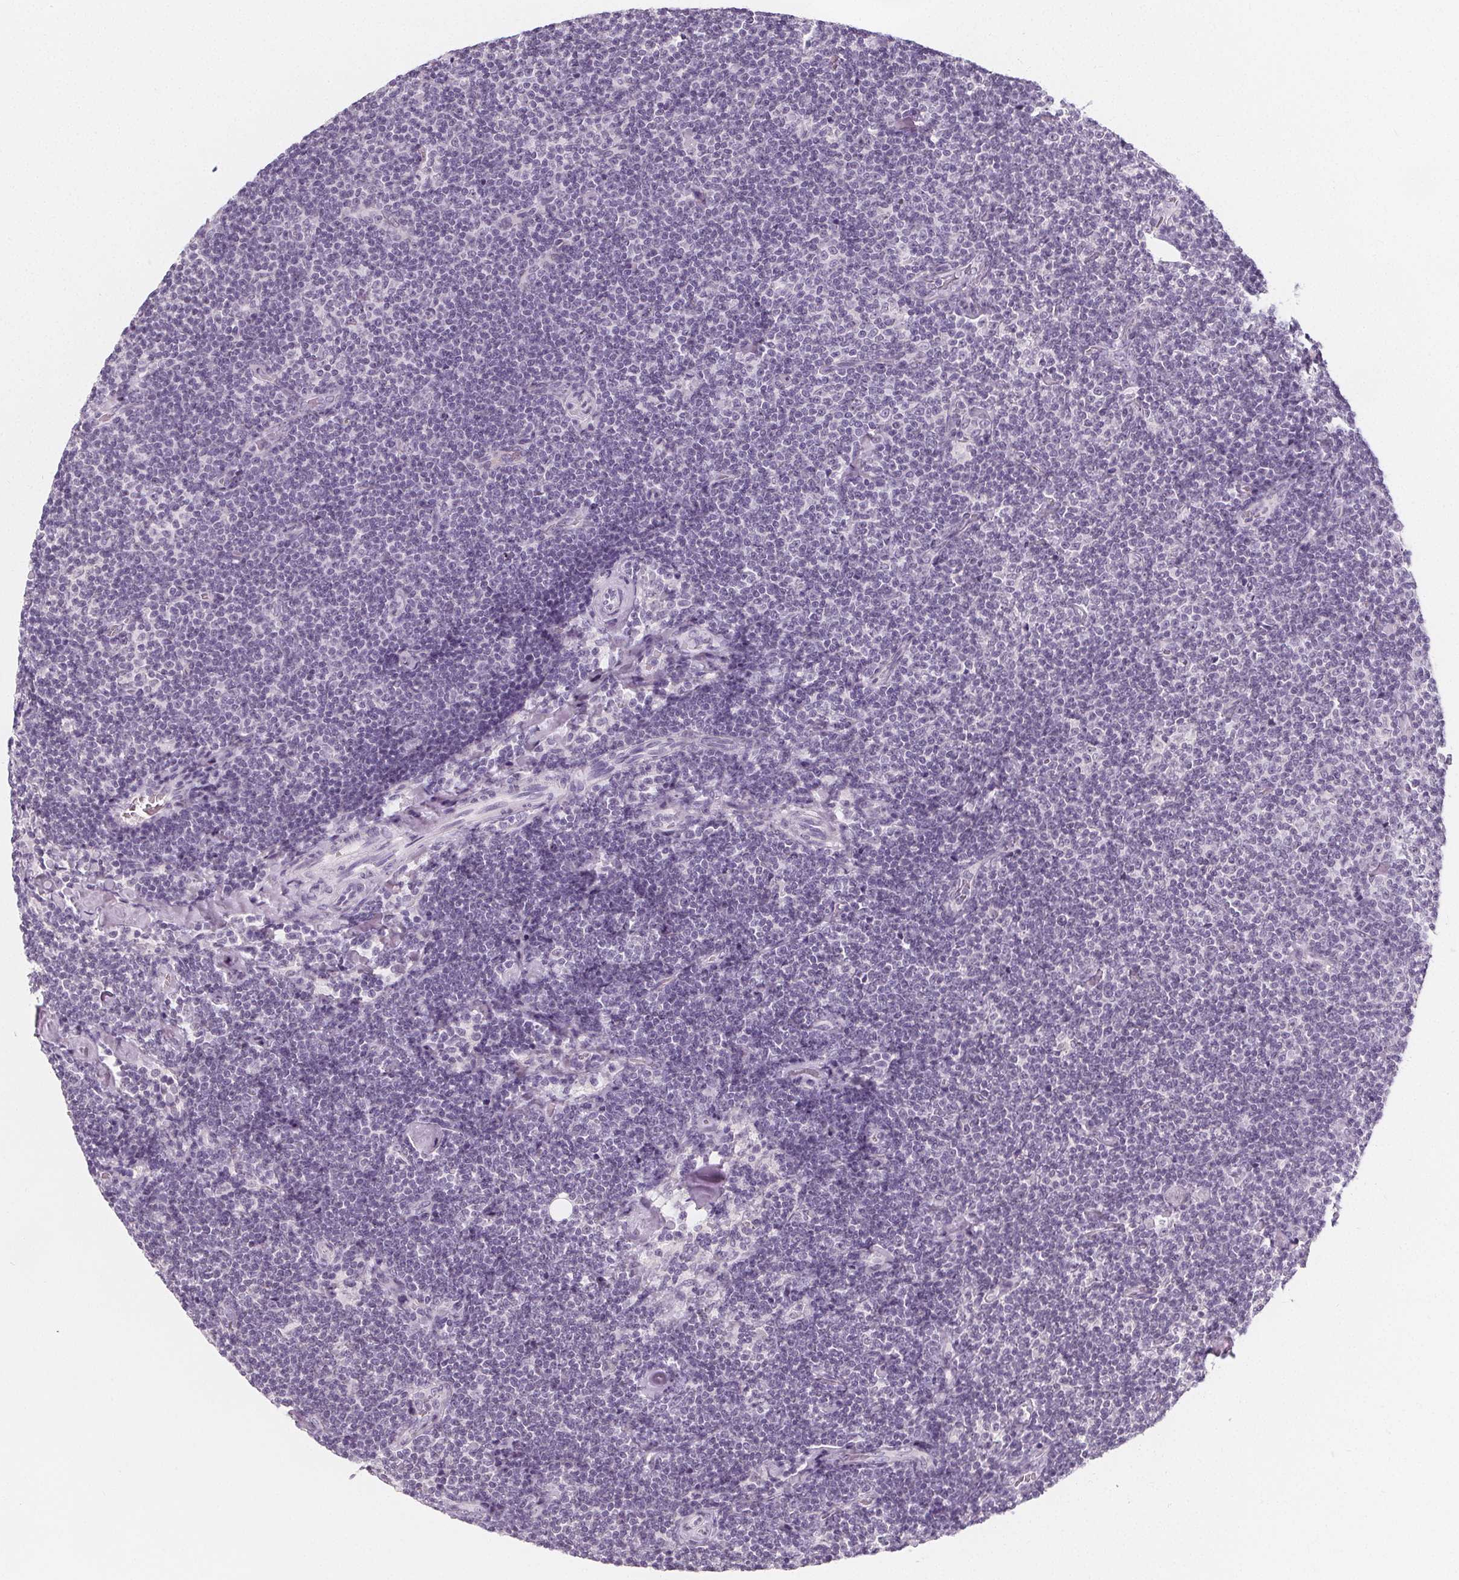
{"staining": {"intensity": "negative", "quantity": "none", "location": "none"}, "tissue": "lymphoma", "cell_type": "Tumor cells", "image_type": "cancer", "snomed": [{"axis": "morphology", "description": "Malignant lymphoma, non-Hodgkin's type, Low grade"}, {"axis": "topography", "description": "Lymph node"}], "caption": "The immunohistochemistry (IHC) micrograph has no significant expression in tumor cells of malignant lymphoma, non-Hodgkin's type (low-grade) tissue.", "gene": "DBX2", "patient": {"sex": "male", "age": 81}}